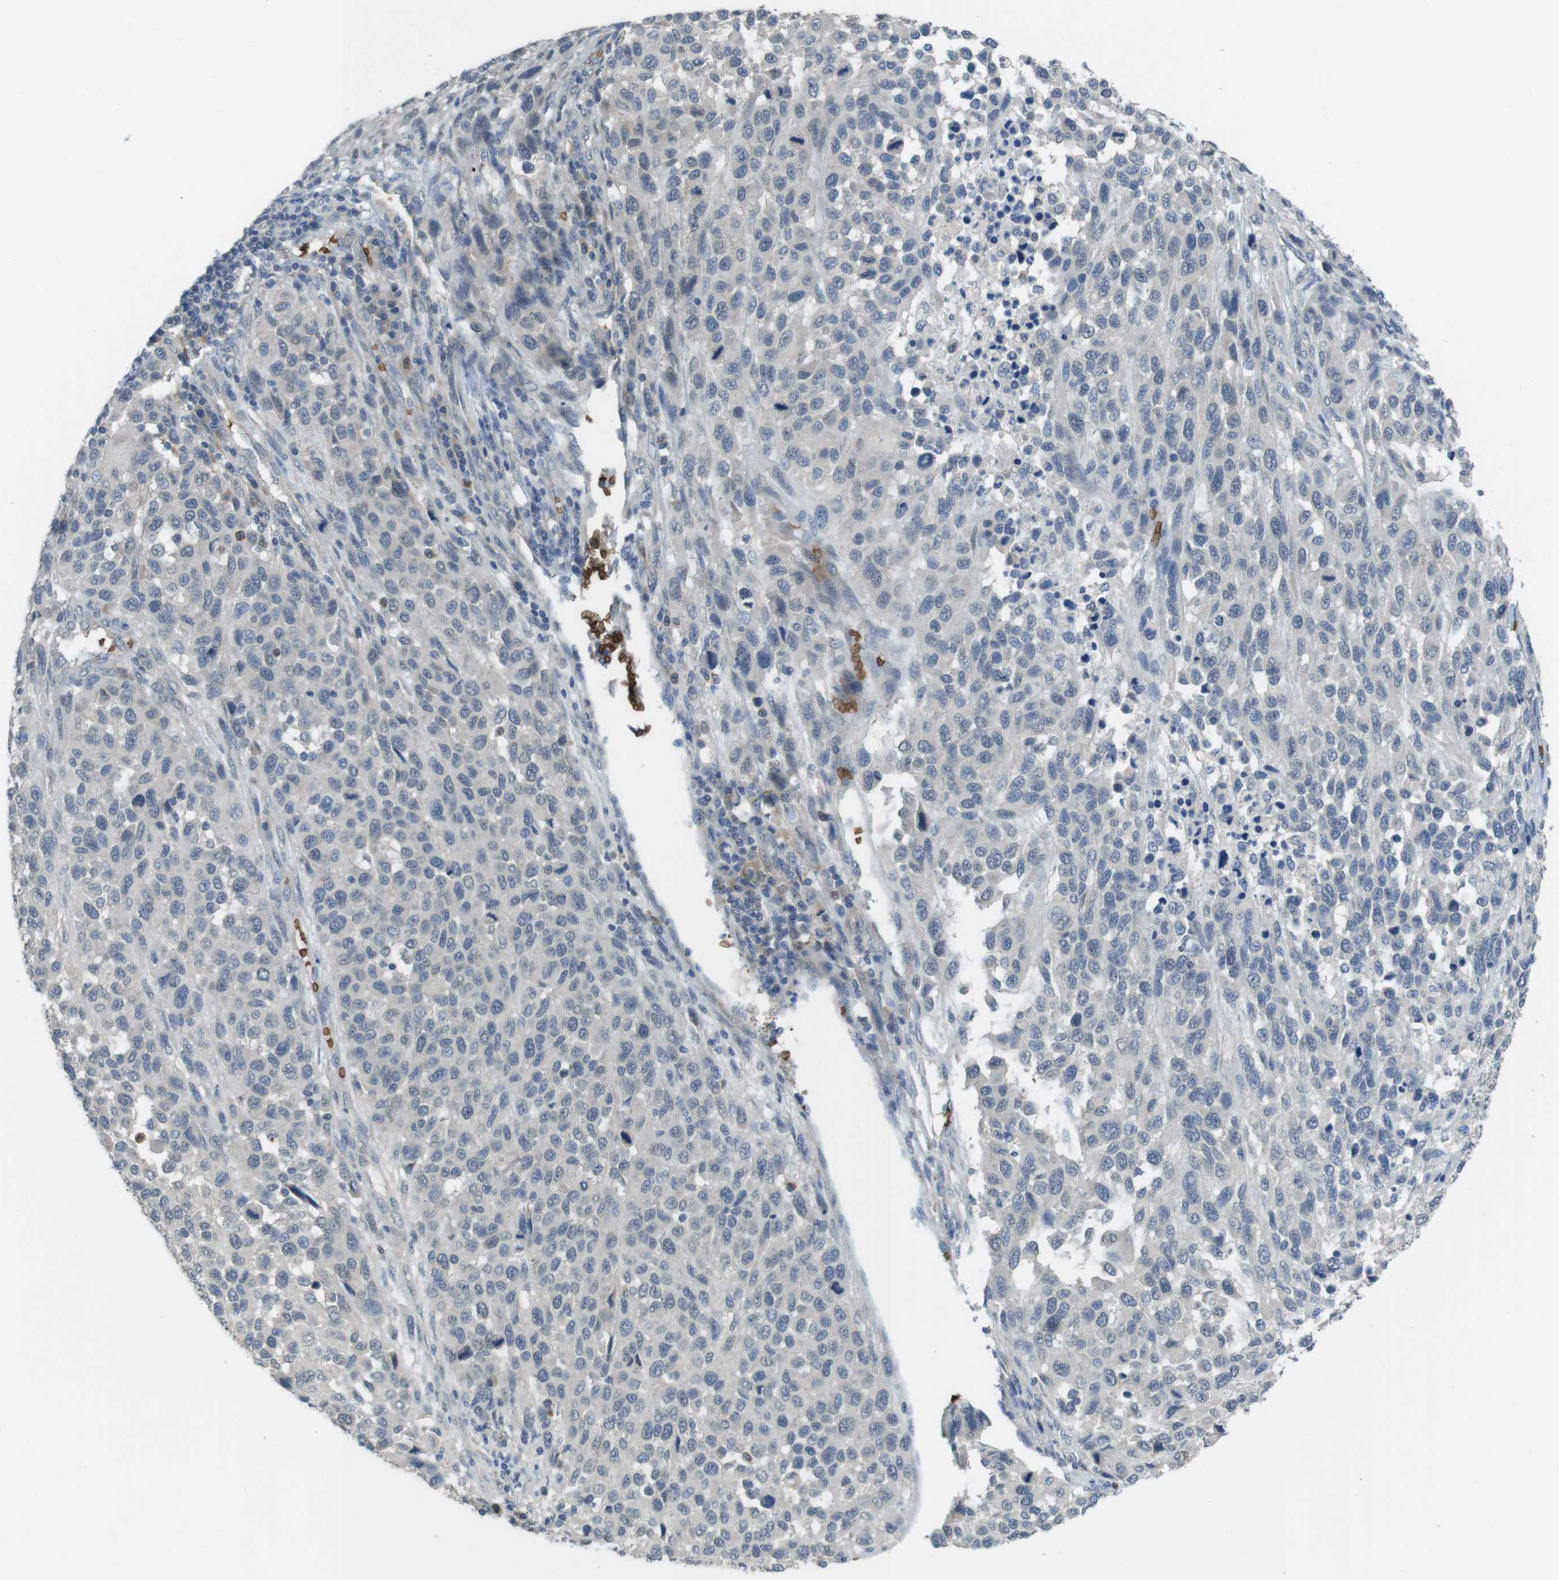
{"staining": {"intensity": "negative", "quantity": "none", "location": "none"}, "tissue": "melanoma", "cell_type": "Tumor cells", "image_type": "cancer", "snomed": [{"axis": "morphology", "description": "Malignant melanoma, Metastatic site"}, {"axis": "topography", "description": "Lymph node"}], "caption": "Tumor cells show no significant protein positivity in malignant melanoma (metastatic site).", "gene": "GYPA", "patient": {"sex": "male", "age": 61}}